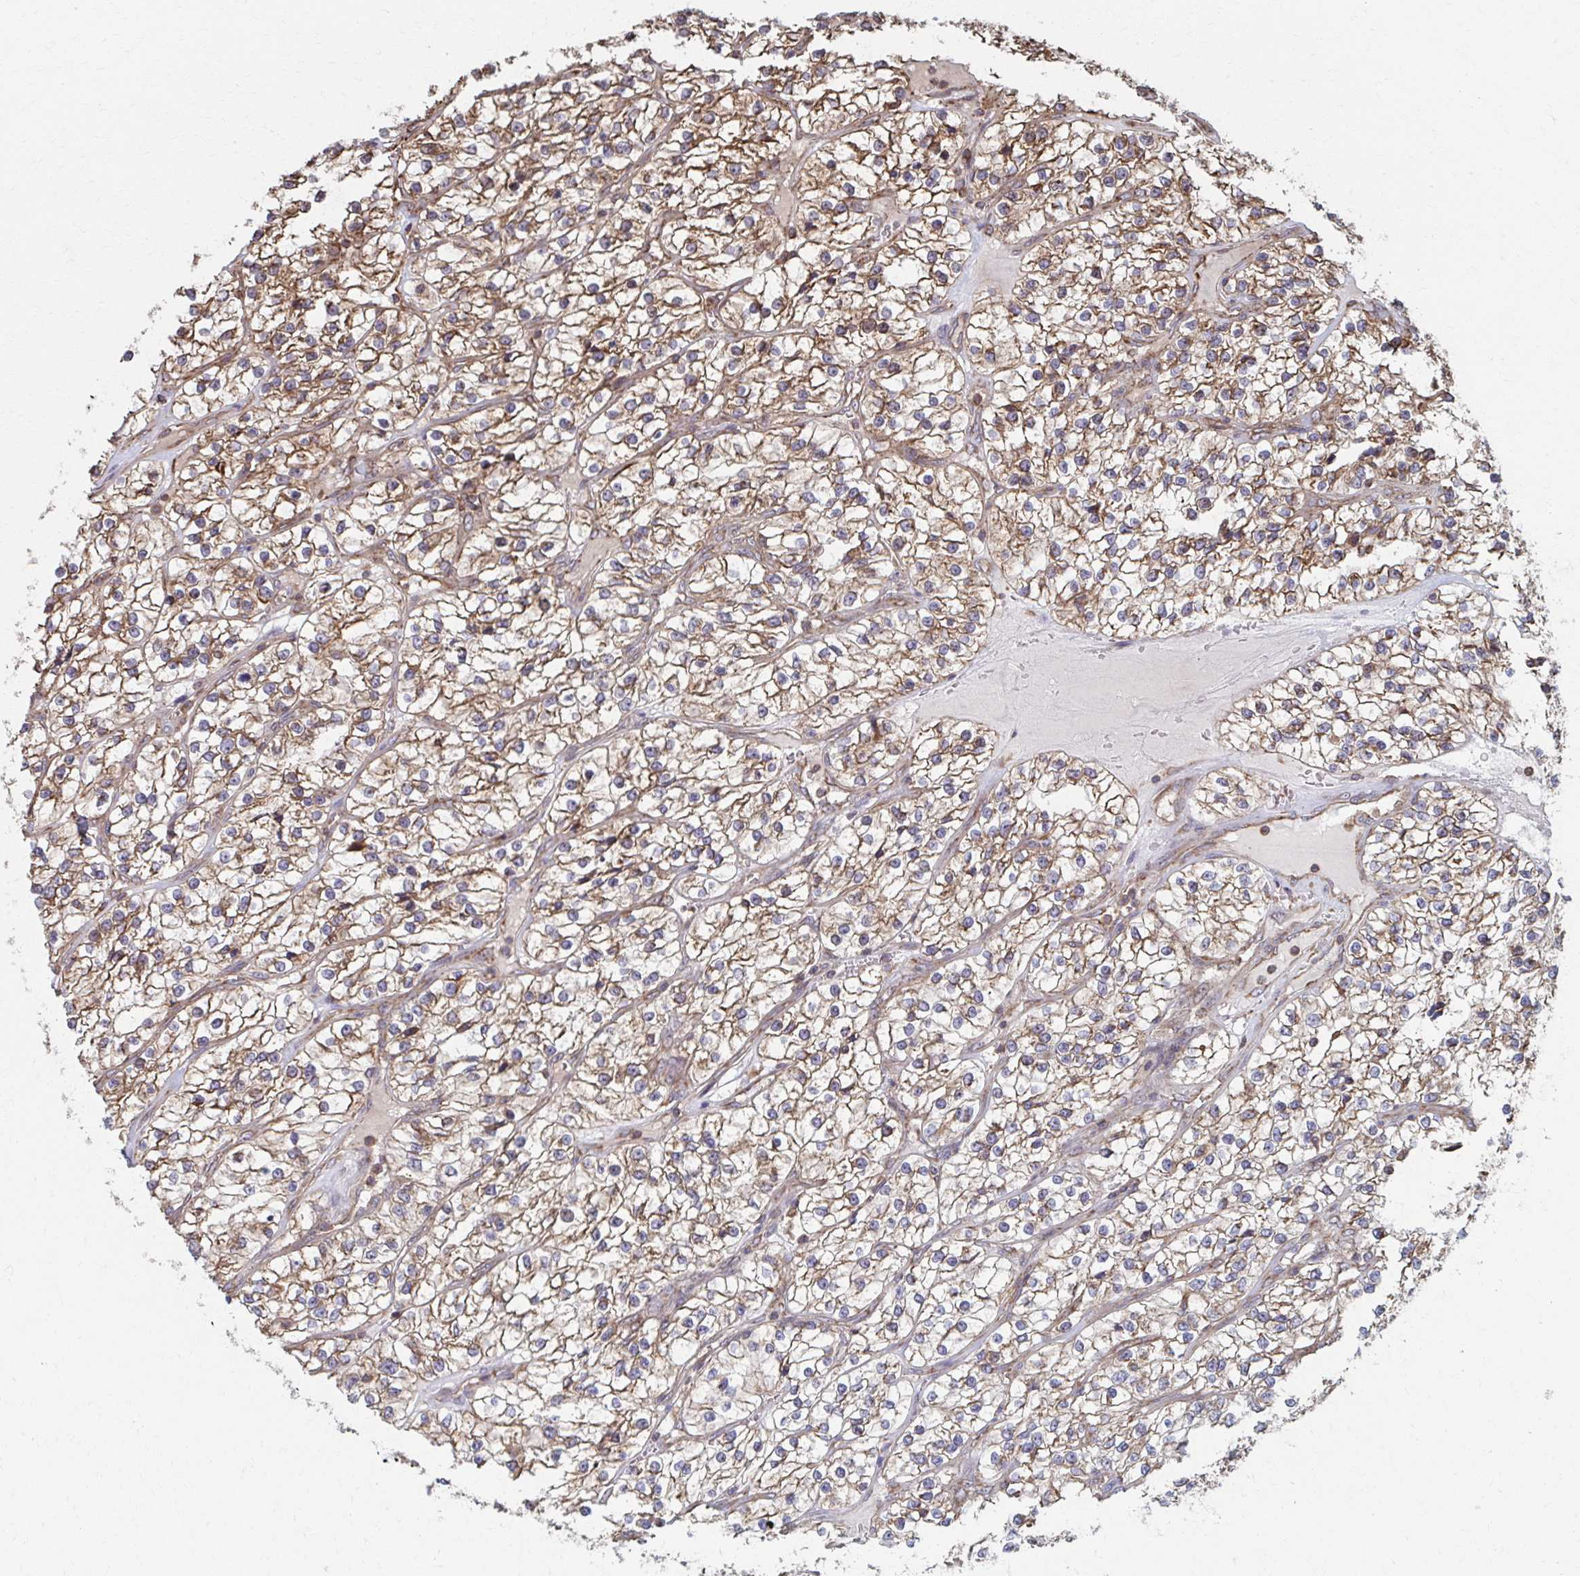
{"staining": {"intensity": "moderate", "quantity": ">75%", "location": "cytoplasmic/membranous"}, "tissue": "renal cancer", "cell_type": "Tumor cells", "image_type": "cancer", "snomed": [{"axis": "morphology", "description": "Adenocarcinoma, NOS"}, {"axis": "topography", "description": "Kidney"}], "caption": "Brown immunohistochemical staining in renal cancer reveals moderate cytoplasmic/membranous expression in approximately >75% of tumor cells. The staining is performed using DAB (3,3'-diaminobenzidine) brown chromogen to label protein expression. The nuclei are counter-stained blue using hematoxylin.", "gene": "KLHL34", "patient": {"sex": "female", "age": 57}}